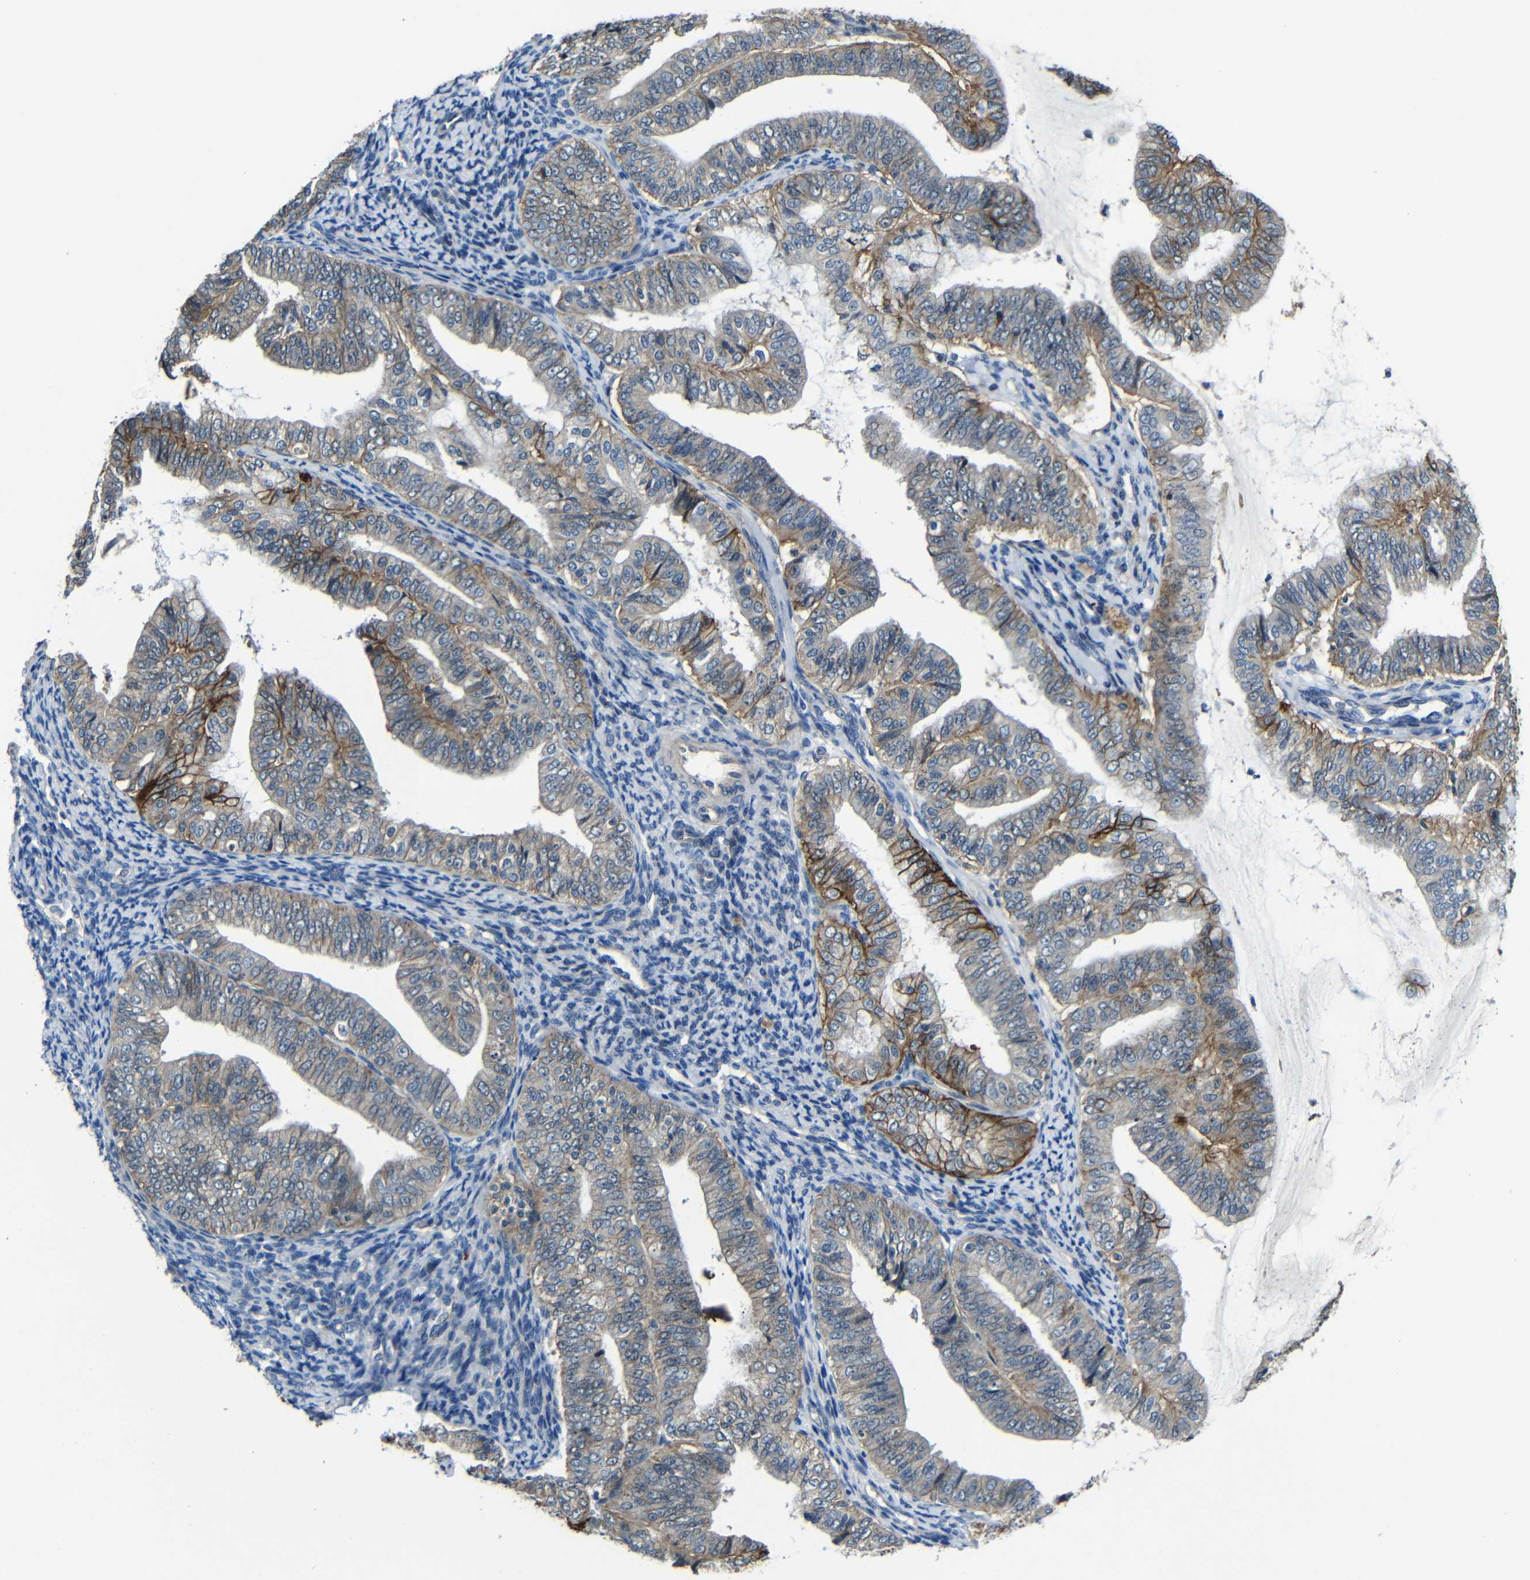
{"staining": {"intensity": "strong", "quantity": "25%-75%", "location": "cytoplasmic/membranous"}, "tissue": "endometrial cancer", "cell_type": "Tumor cells", "image_type": "cancer", "snomed": [{"axis": "morphology", "description": "Adenocarcinoma, NOS"}, {"axis": "topography", "description": "Endometrium"}], "caption": "Endometrial adenocarcinoma stained with IHC displays strong cytoplasmic/membranous staining in approximately 25%-75% of tumor cells.", "gene": "ZNF90", "patient": {"sex": "female", "age": 63}}